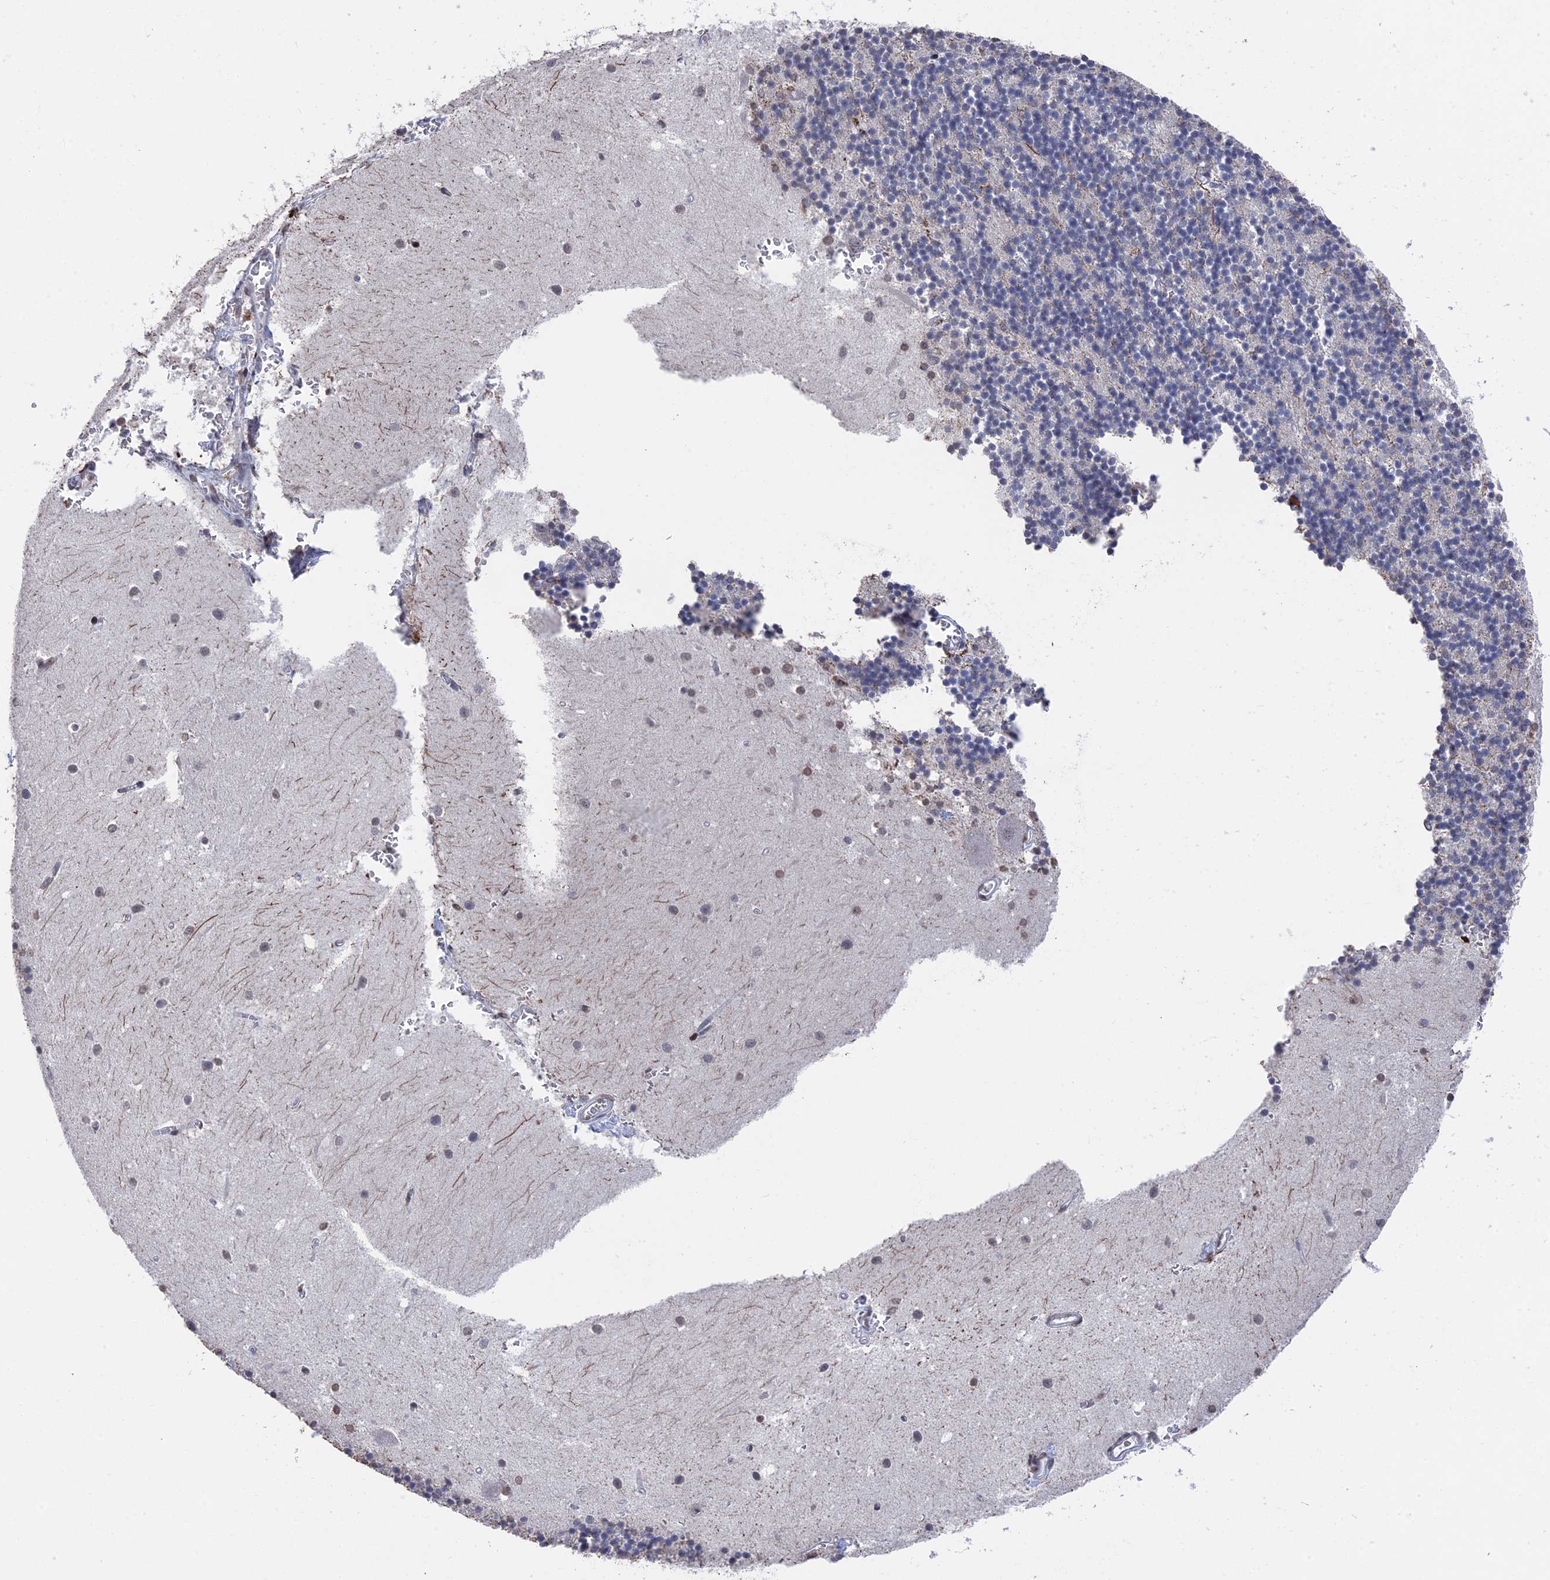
{"staining": {"intensity": "negative", "quantity": "none", "location": "none"}, "tissue": "cerebellum", "cell_type": "Cells in granular layer", "image_type": "normal", "snomed": [{"axis": "morphology", "description": "Normal tissue, NOS"}, {"axis": "topography", "description": "Cerebellum"}], "caption": "IHC image of normal human cerebellum stained for a protein (brown), which displays no staining in cells in granular layer.", "gene": "NR2C2AP", "patient": {"sex": "male", "age": 54}}